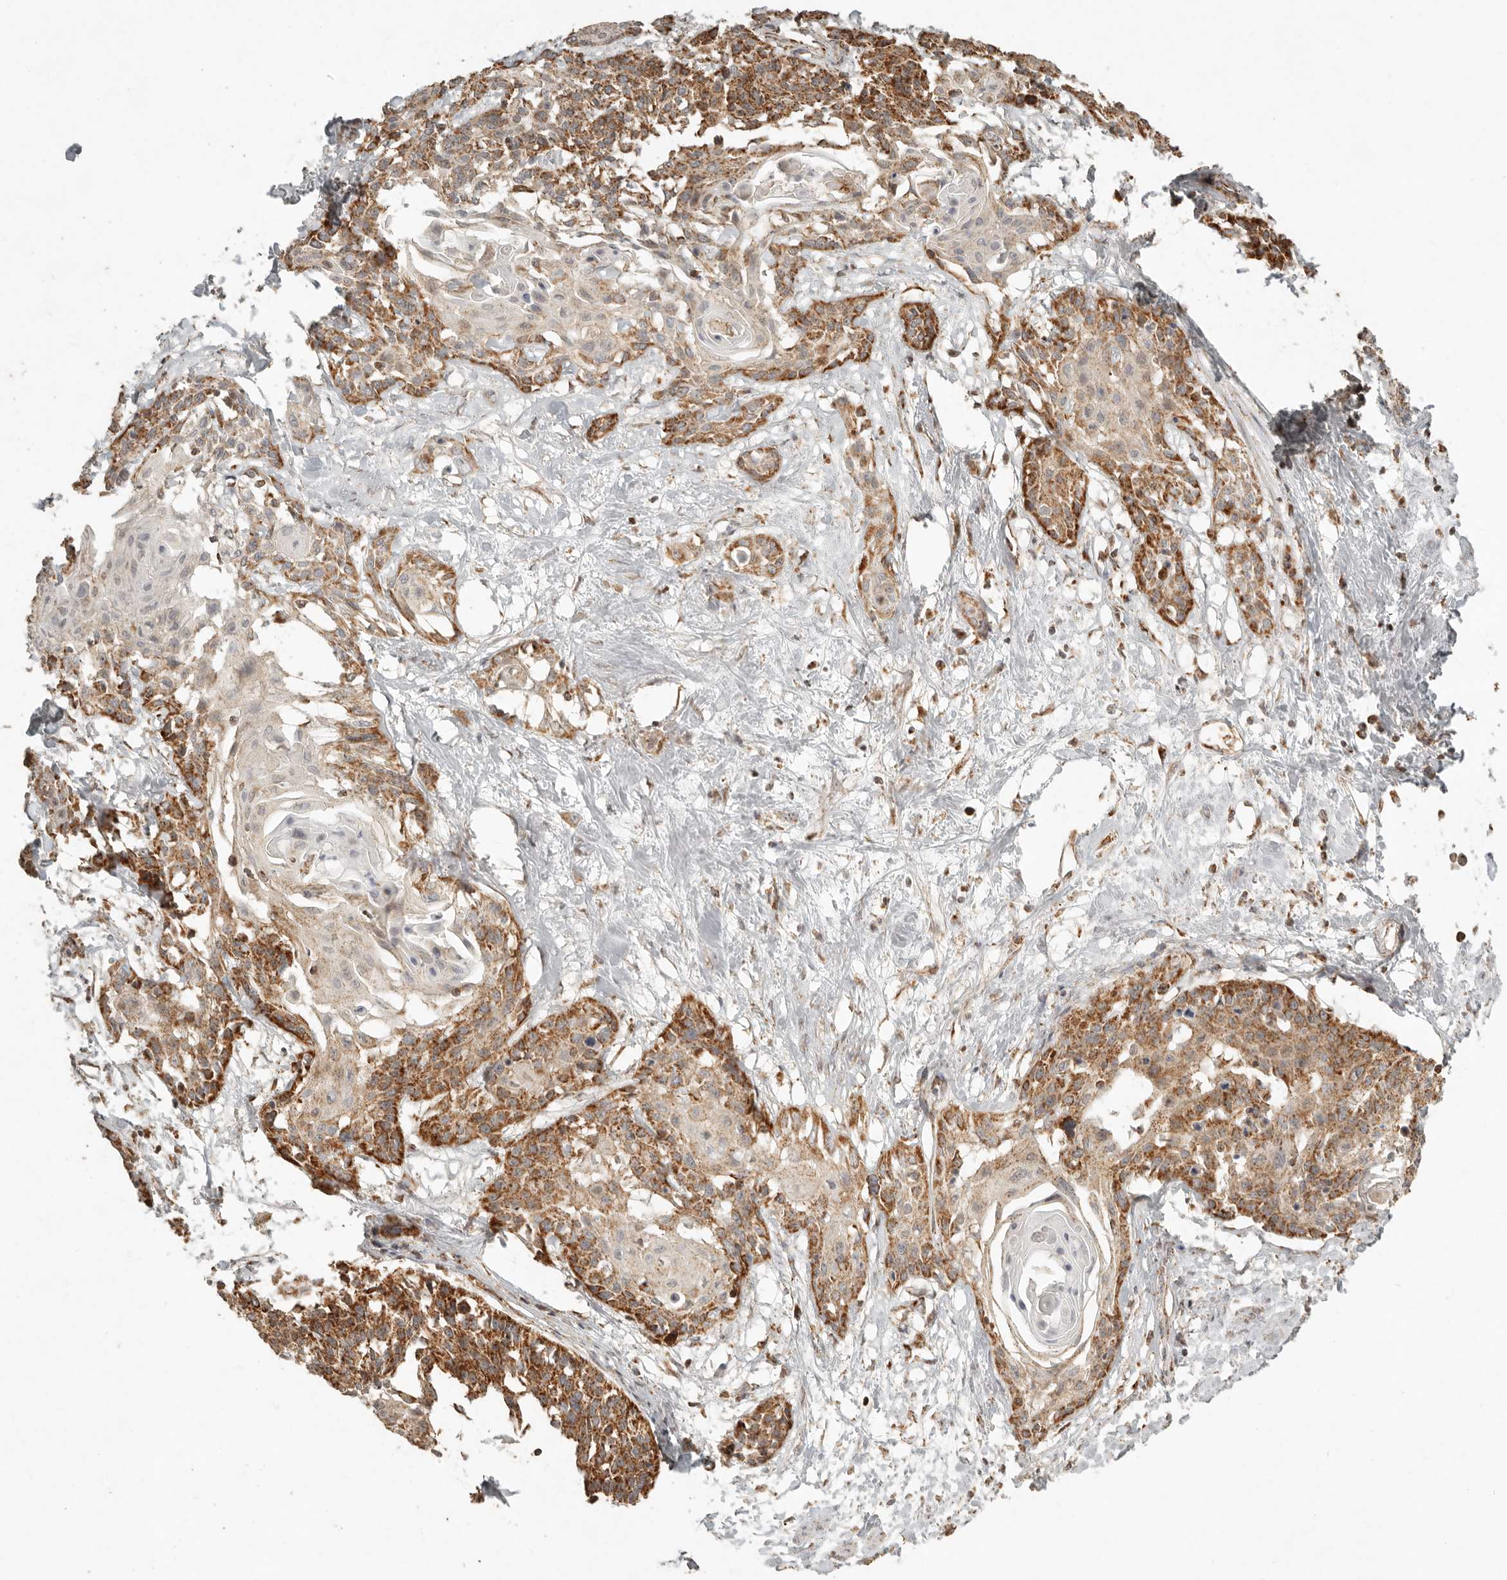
{"staining": {"intensity": "moderate", "quantity": ">75%", "location": "cytoplasmic/membranous"}, "tissue": "cervical cancer", "cell_type": "Tumor cells", "image_type": "cancer", "snomed": [{"axis": "morphology", "description": "Squamous cell carcinoma, NOS"}, {"axis": "topography", "description": "Cervix"}], "caption": "Protein expression by IHC shows moderate cytoplasmic/membranous expression in approximately >75% of tumor cells in cervical cancer.", "gene": "MRPL55", "patient": {"sex": "female", "age": 57}}